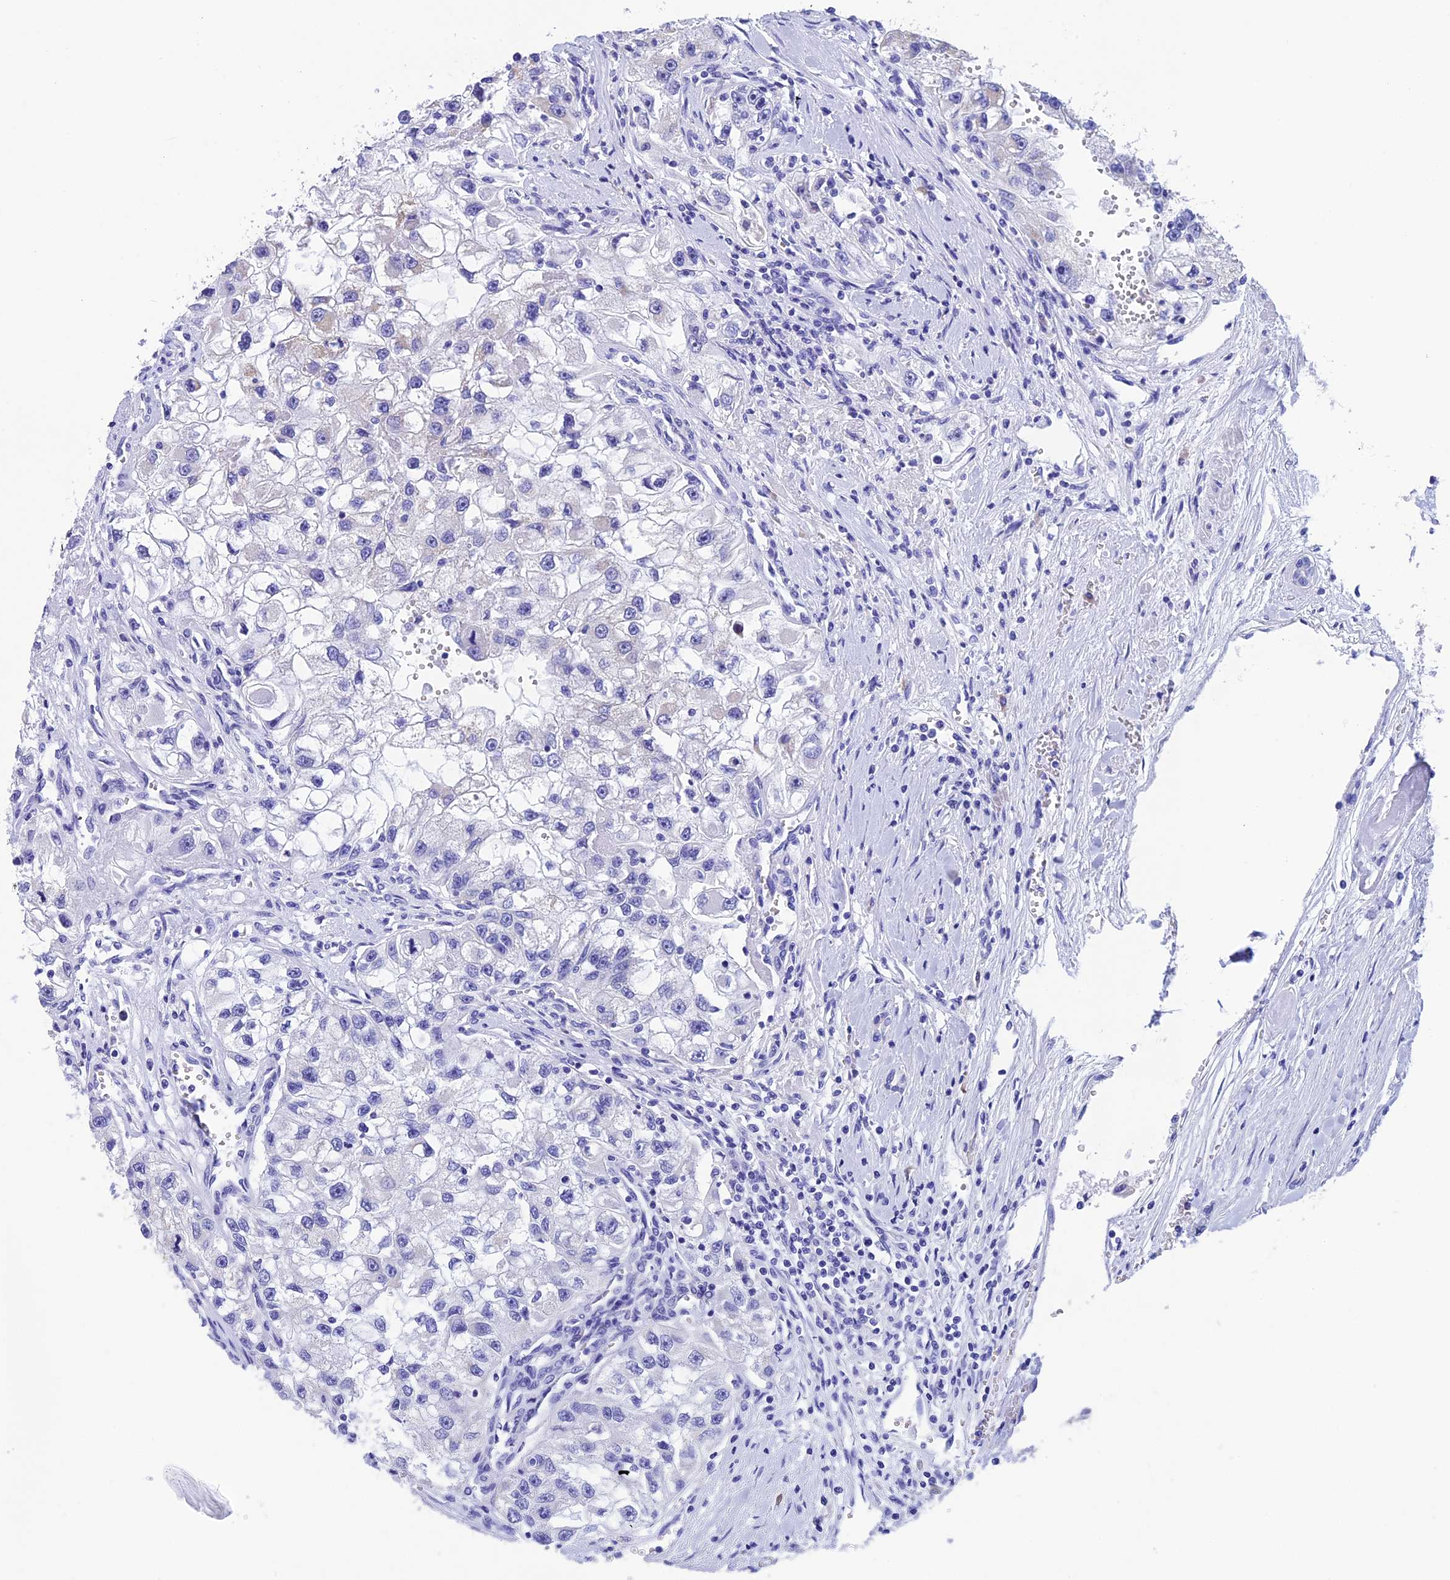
{"staining": {"intensity": "negative", "quantity": "none", "location": "none"}, "tissue": "renal cancer", "cell_type": "Tumor cells", "image_type": "cancer", "snomed": [{"axis": "morphology", "description": "Adenocarcinoma, NOS"}, {"axis": "topography", "description": "Kidney"}], "caption": "This is an IHC micrograph of adenocarcinoma (renal). There is no staining in tumor cells.", "gene": "SLC8B1", "patient": {"sex": "male", "age": 63}}